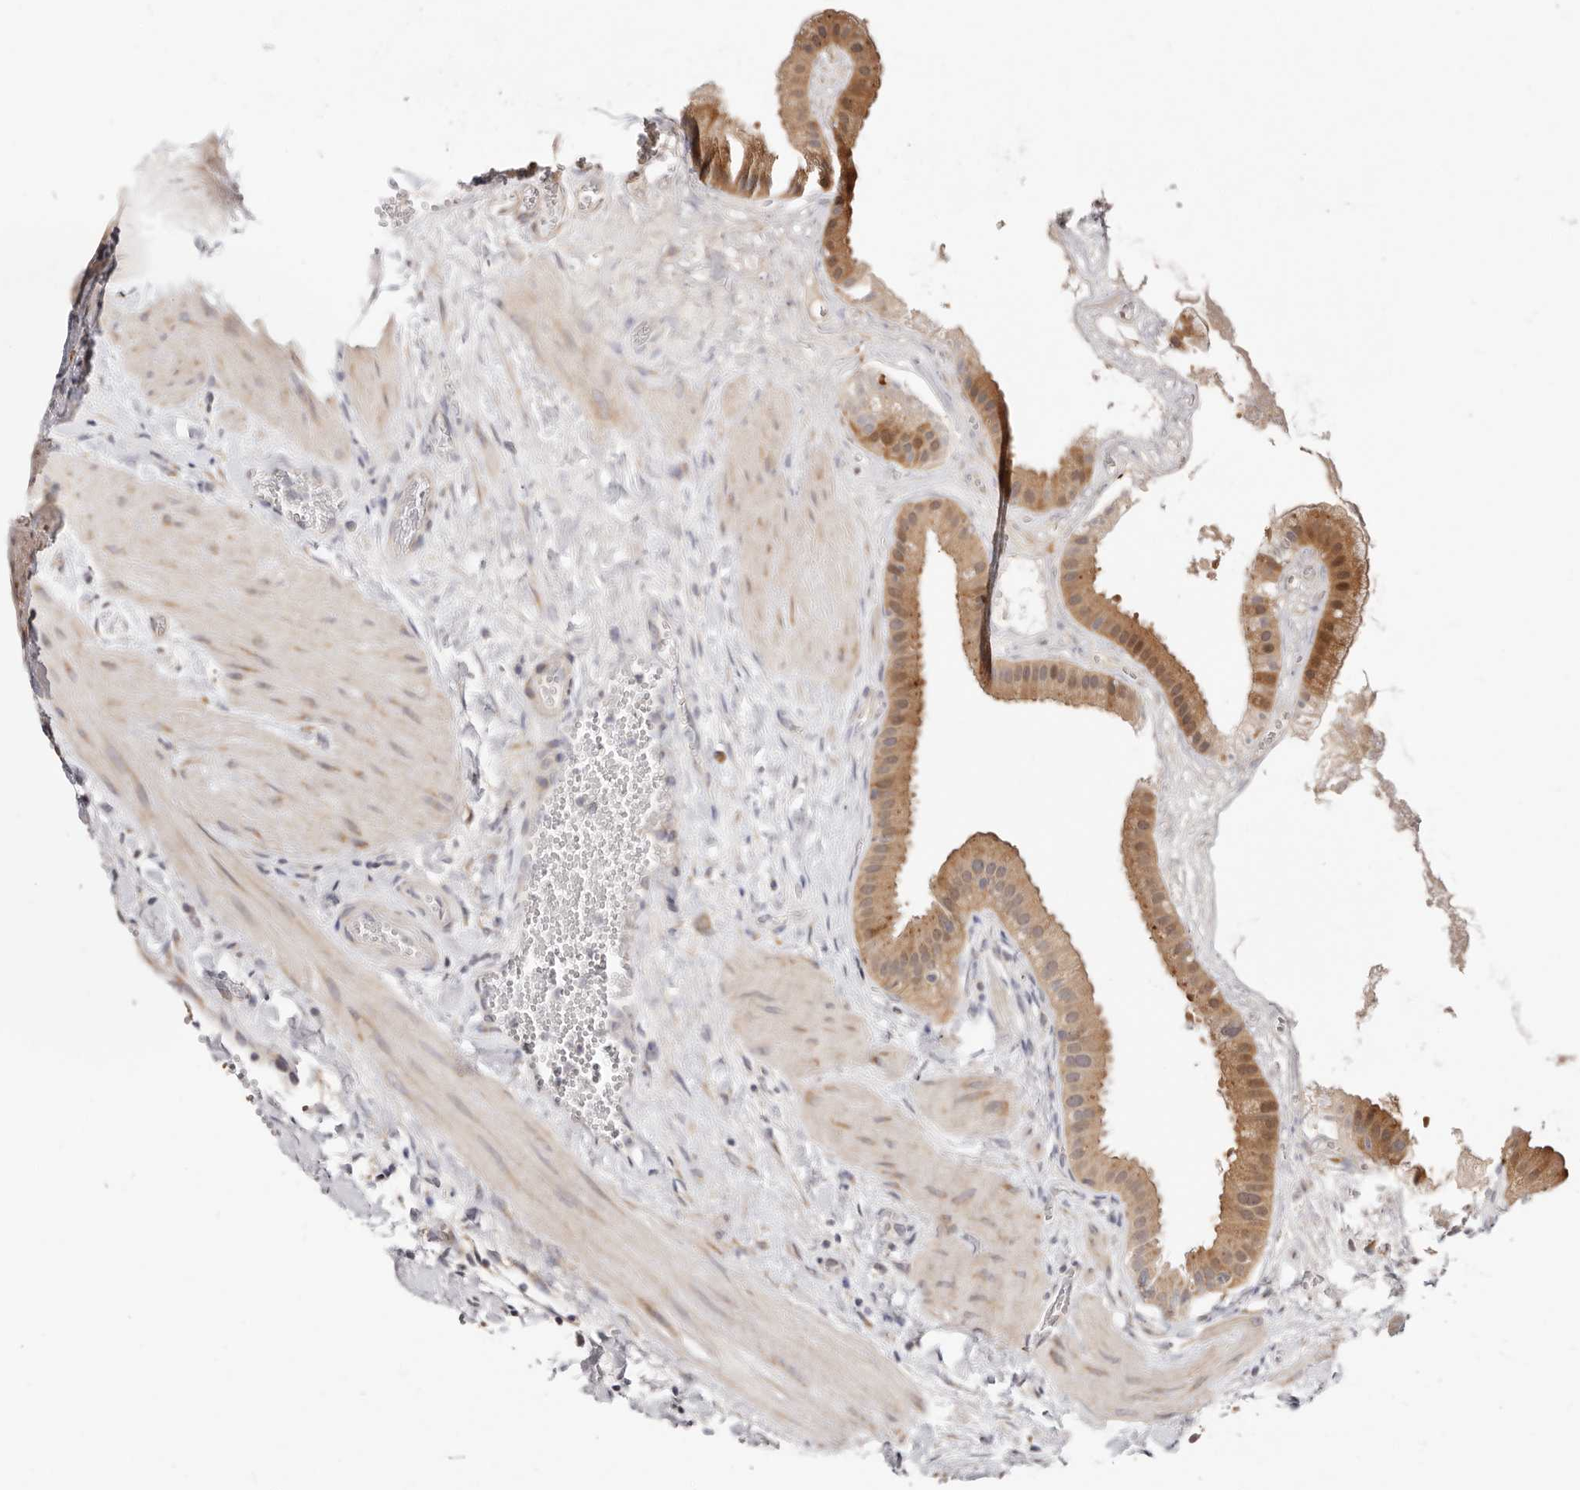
{"staining": {"intensity": "moderate", "quantity": ">75%", "location": "cytoplasmic/membranous,nuclear"}, "tissue": "gallbladder", "cell_type": "Glandular cells", "image_type": "normal", "snomed": [{"axis": "morphology", "description": "Normal tissue, NOS"}, {"axis": "topography", "description": "Gallbladder"}], "caption": "Glandular cells display medium levels of moderate cytoplasmic/membranous,nuclear staining in approximately >75% of cells in normal gallbladder. (Brightfield microscopy of DAB IHC at high magnification).", "gene": "BCL2L15", "patient": {"sex": "male", "age": 55}}